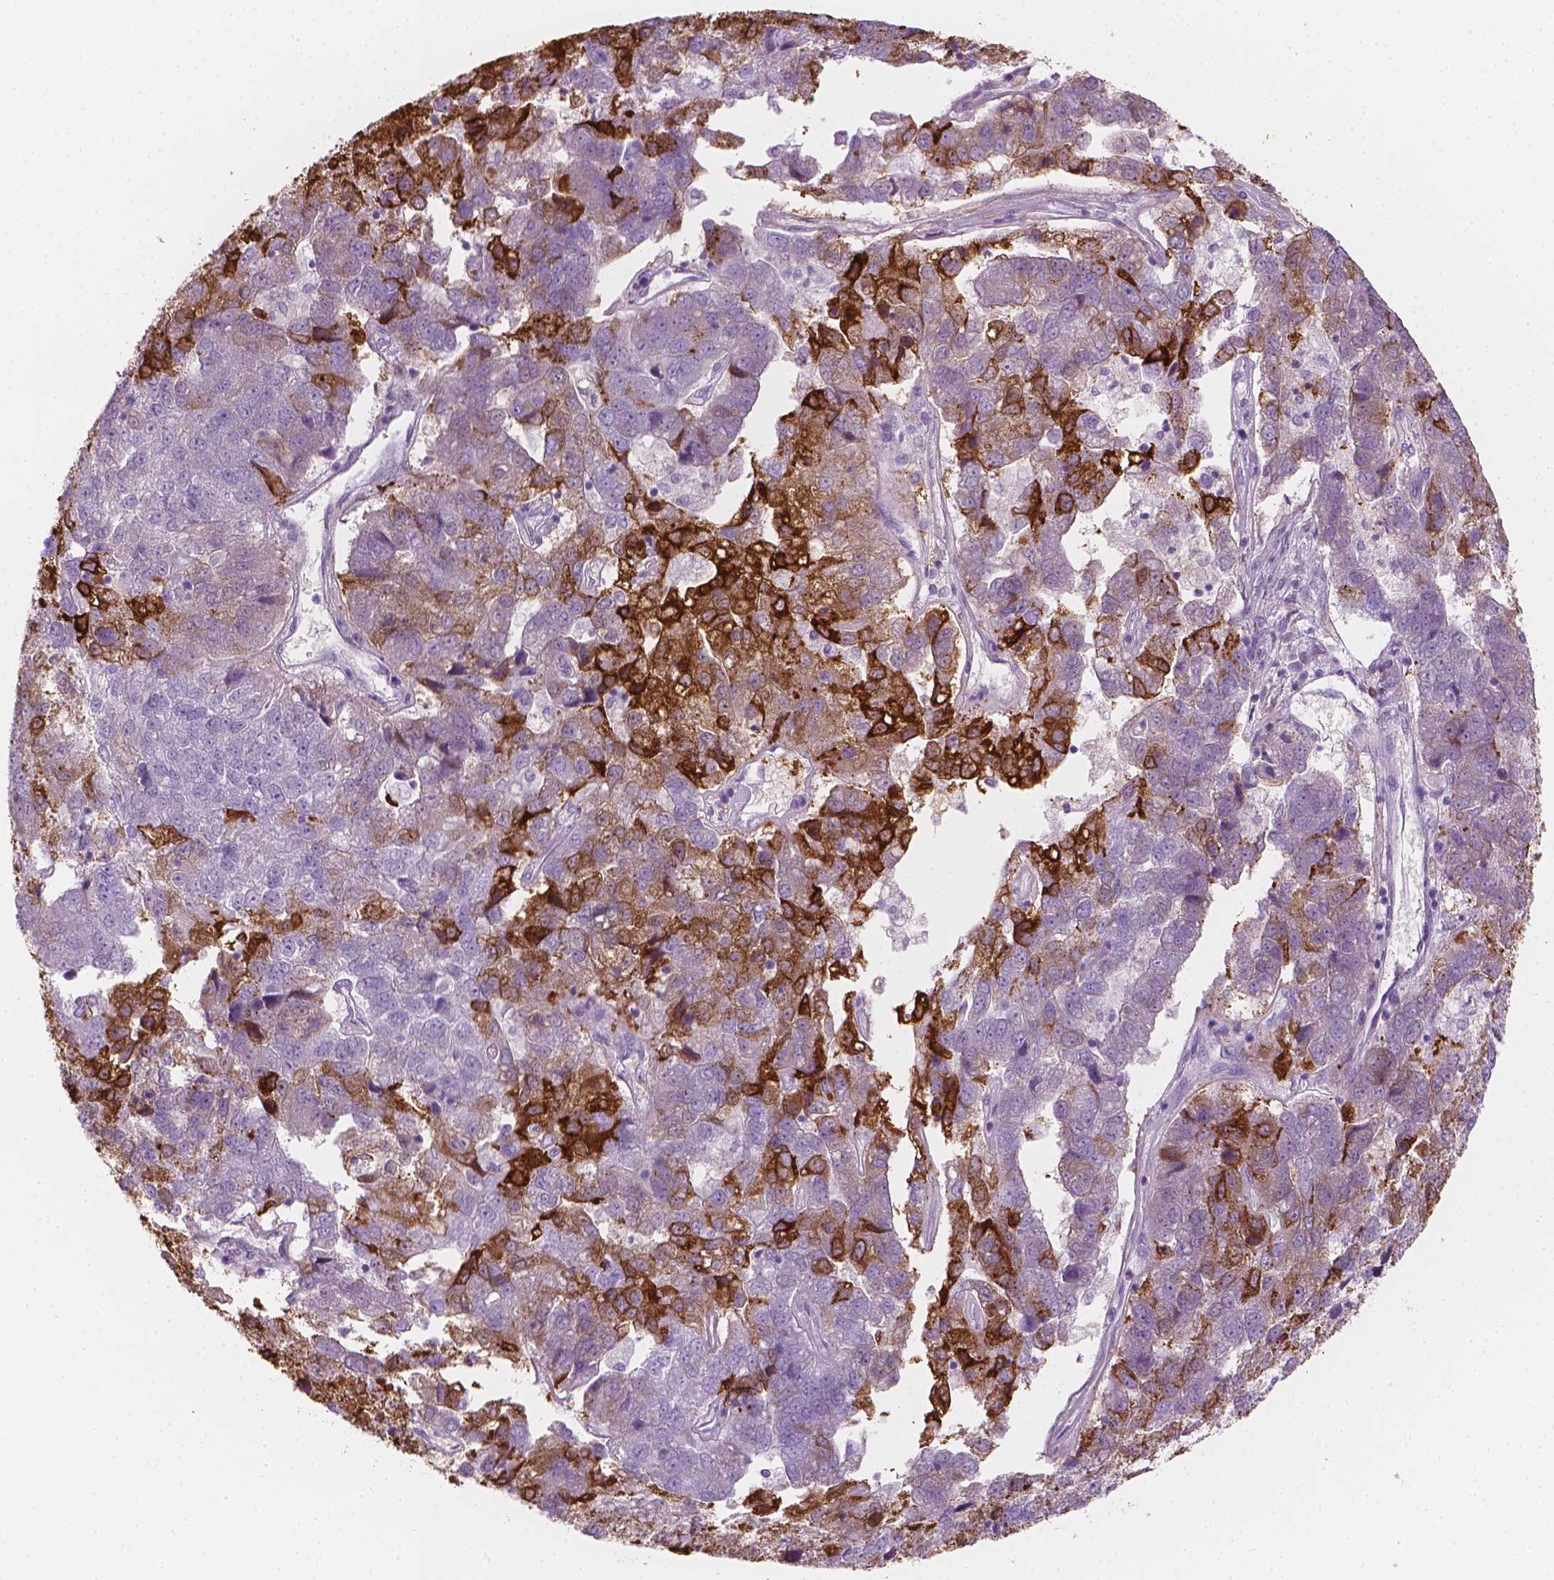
{"staining": {"intensity": "strong", "quantity": "<25%", "location": "cytoplasmic/membranous"}, "tissue": "pancreatic cancer", "cell_type": "Tumor cells", "image_type": "cancer", "snomed": [{"axis": "morphology", "description": "Adenocarcinoma, NOS"}, {"axis": "topography", "description": "Pancreas"}], "caption": "Brown immunohistochemical staining in pancreatic cancer (adenocarcinoma) shows strong cytoplasmic/membranous expression in about <25% of tumor cells.", "gene": "CES1", "patient": {"sex": "female", "age": 61}}